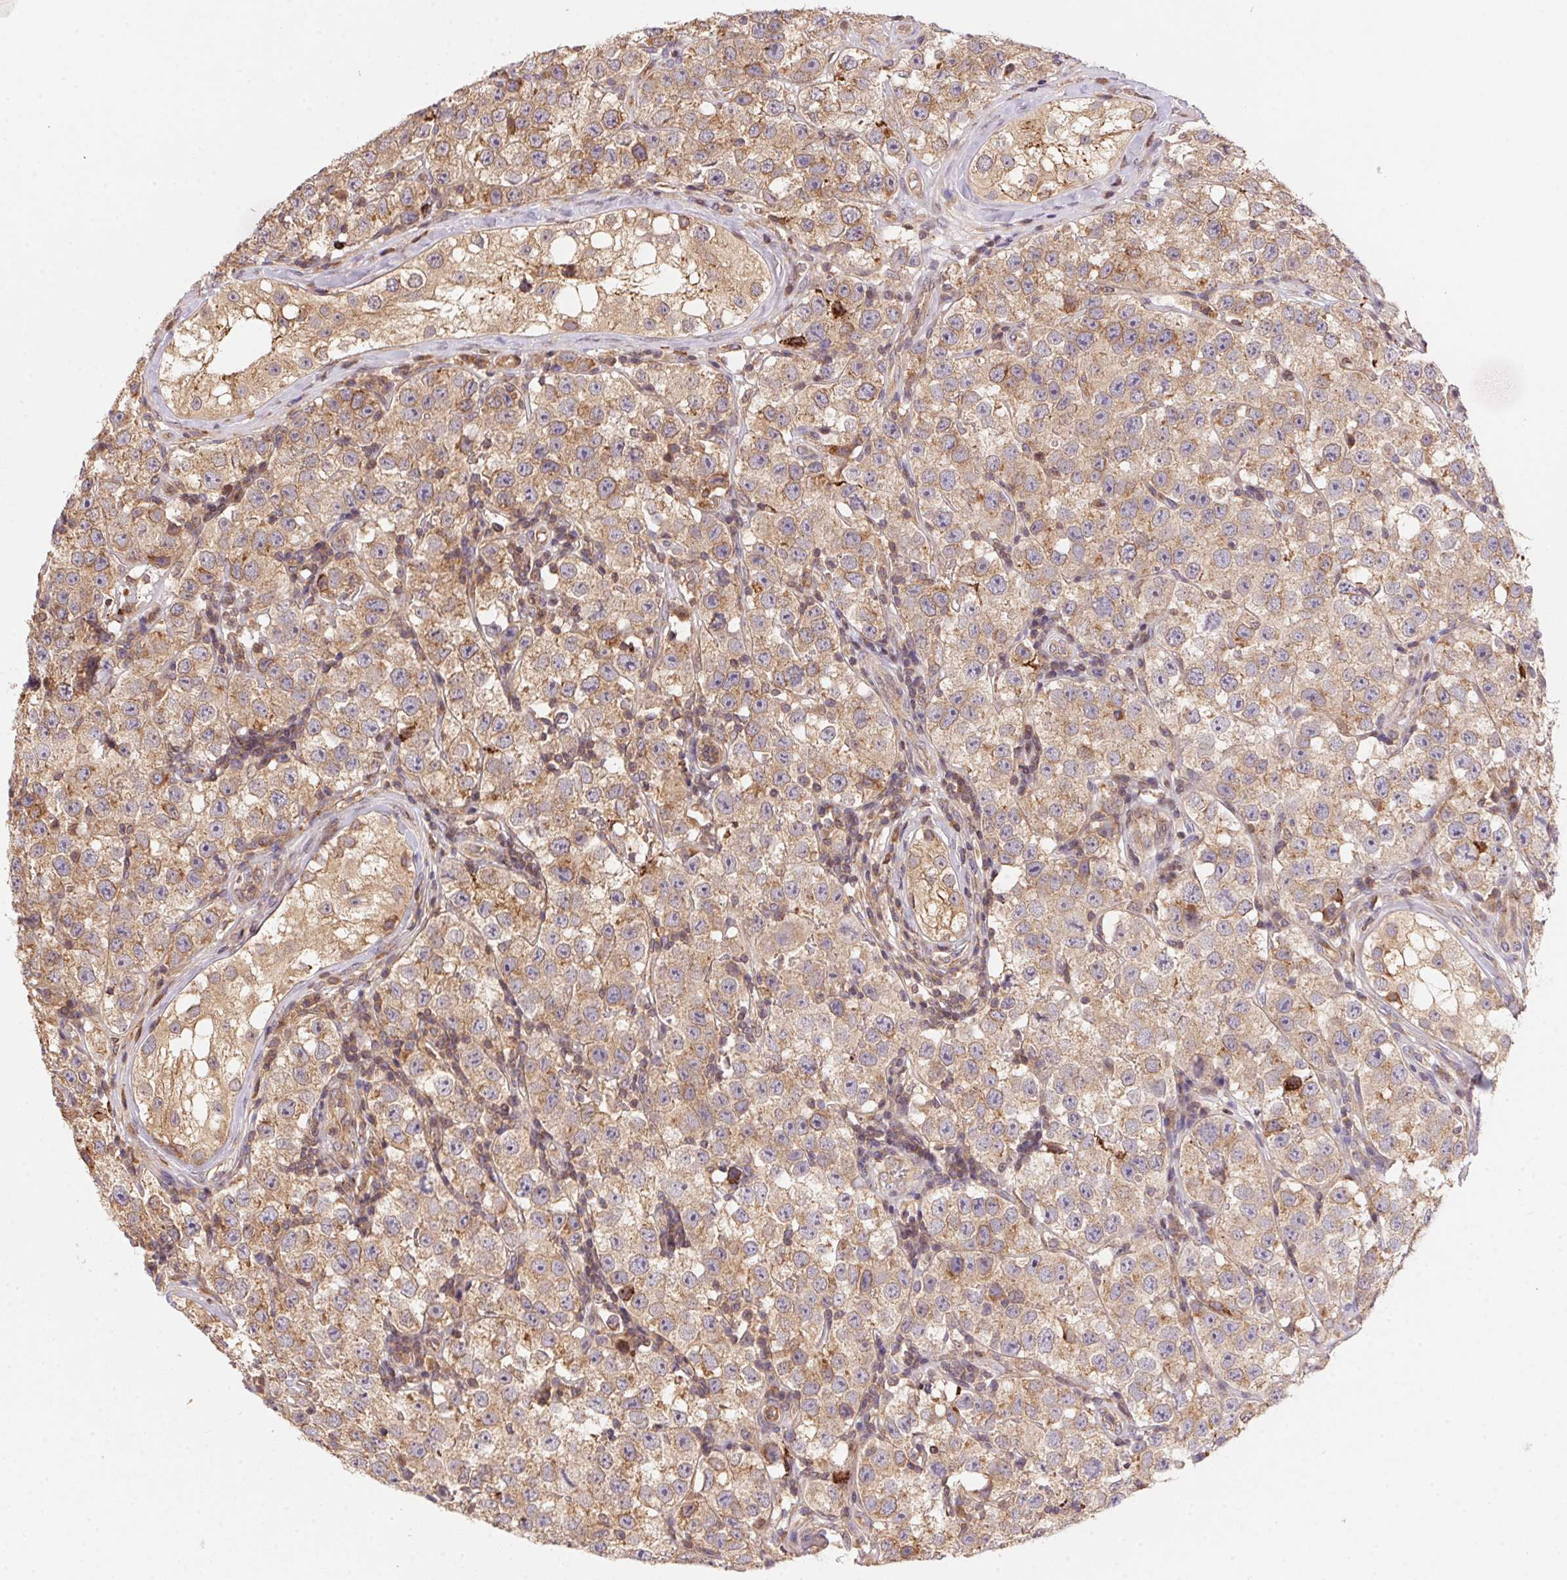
{"staining": {"intensity": "weak", "quantity": ">75%", "location": "cytoplasmic/membranous"}, "tissue": "testis cancer", "cell_type": "Tumor cells", "image_type": "cancer", "snomed": [{"axis": "morphology", "description": "Seminoma, NOS"}, {"axis": "topography", "description": "Testis"}], "caption": "There is low levels of weak cytoplasmic/membranous staining in tumor cells of seminoma (testis), as demonstrated by immunohistochemical staining (brown color).", "gene": "MEX3D", "patient": {"sex": "male", "age": 34}}